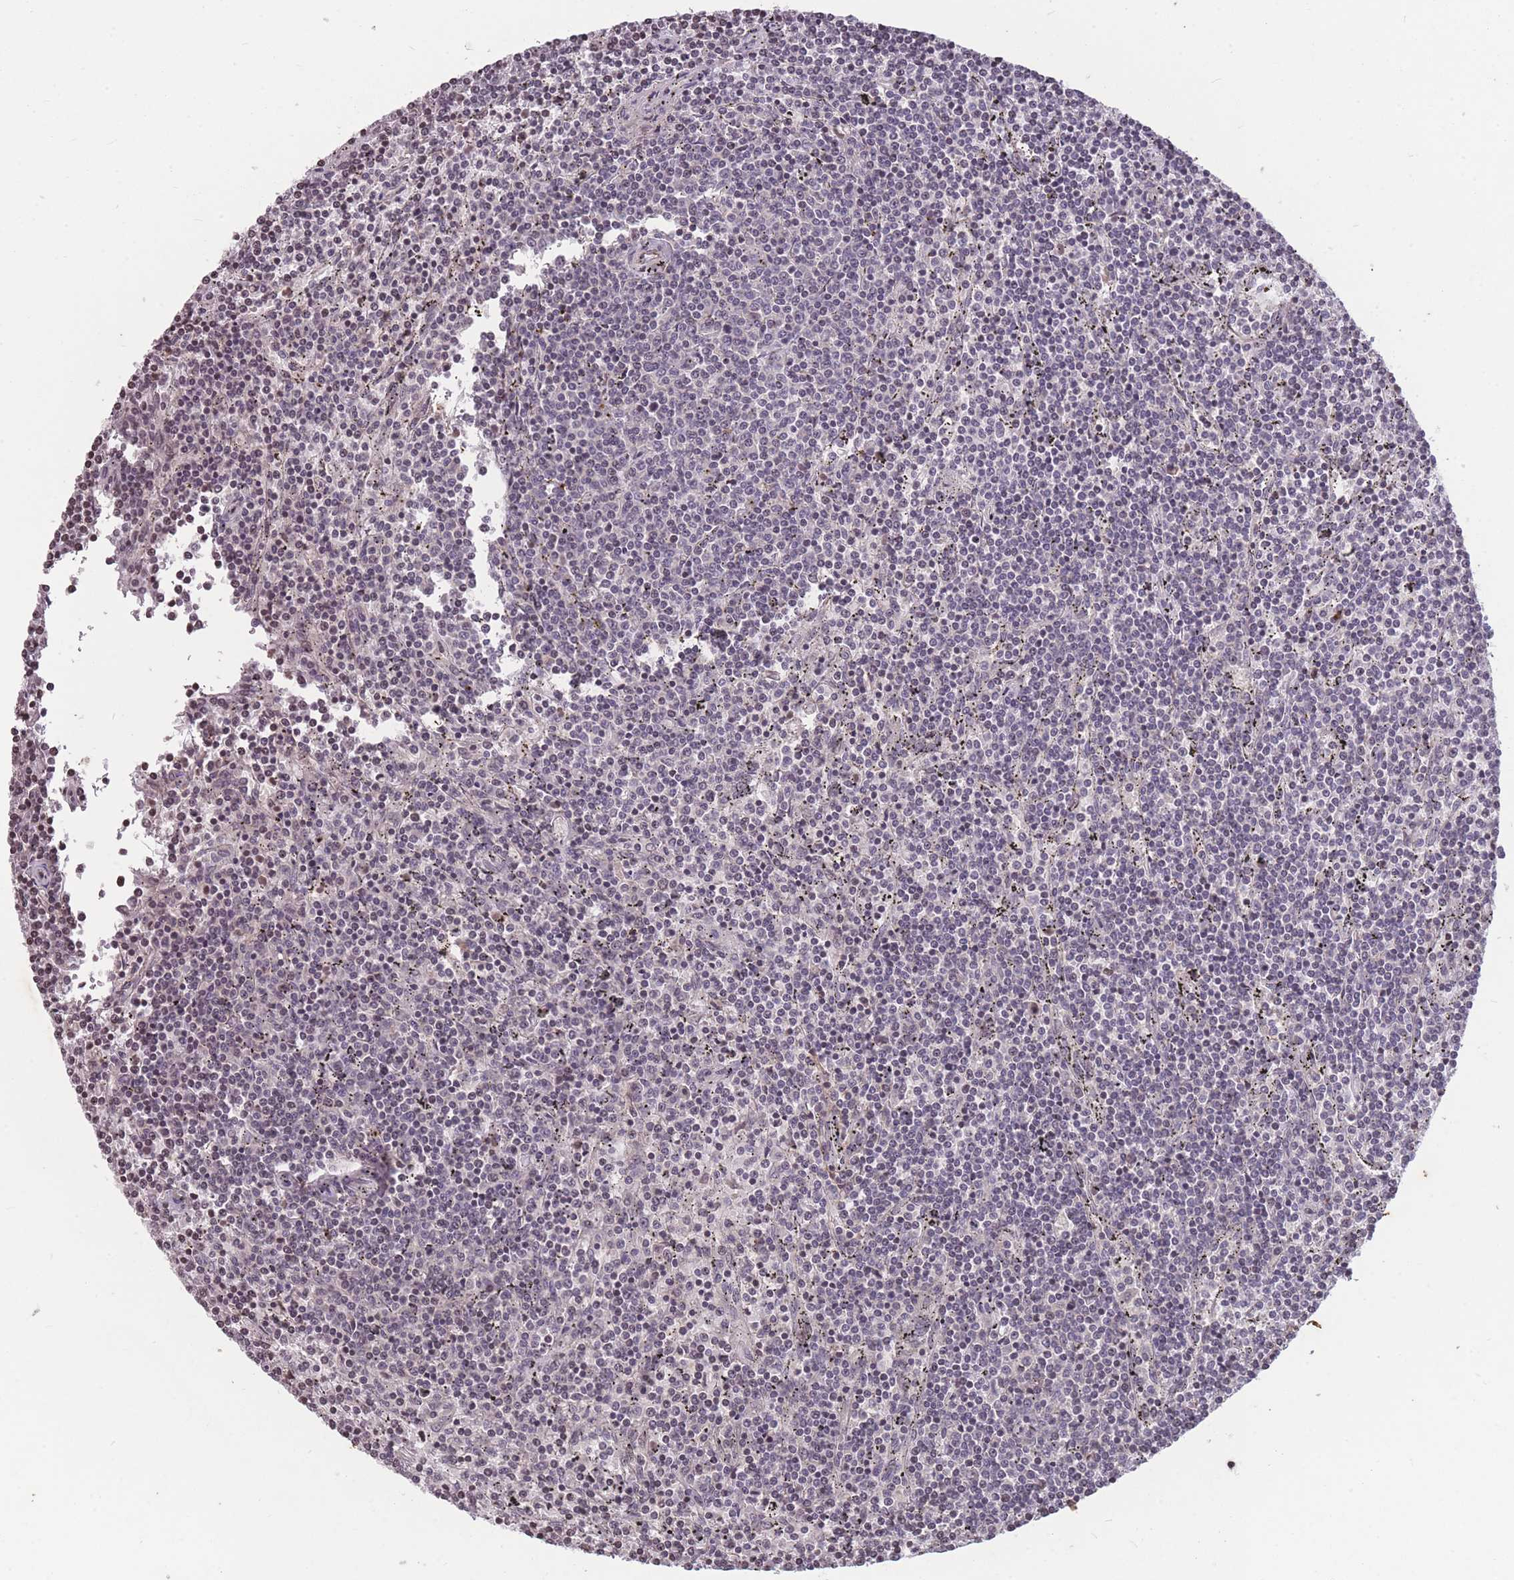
{"staining": {"intensity": "negative", "quantity": "none", "location": "none"}, "tissue": "lymphoma", "cell_type": "Tumor cells", "image_type": "cancer", "snomed": [{"axis": "morphology", "description": "Malignant lymphoma, non-Hodgkin's type, Low grade"}, {"axis": "topography", "description": "Spleen"}], "caption": "This is an immunohistochemistry (IHC) micrograph of lymphoma. There is no positivity in tumor cells.", "gene": "GGT5", "patient": {"sex": "female", "age": 50}}